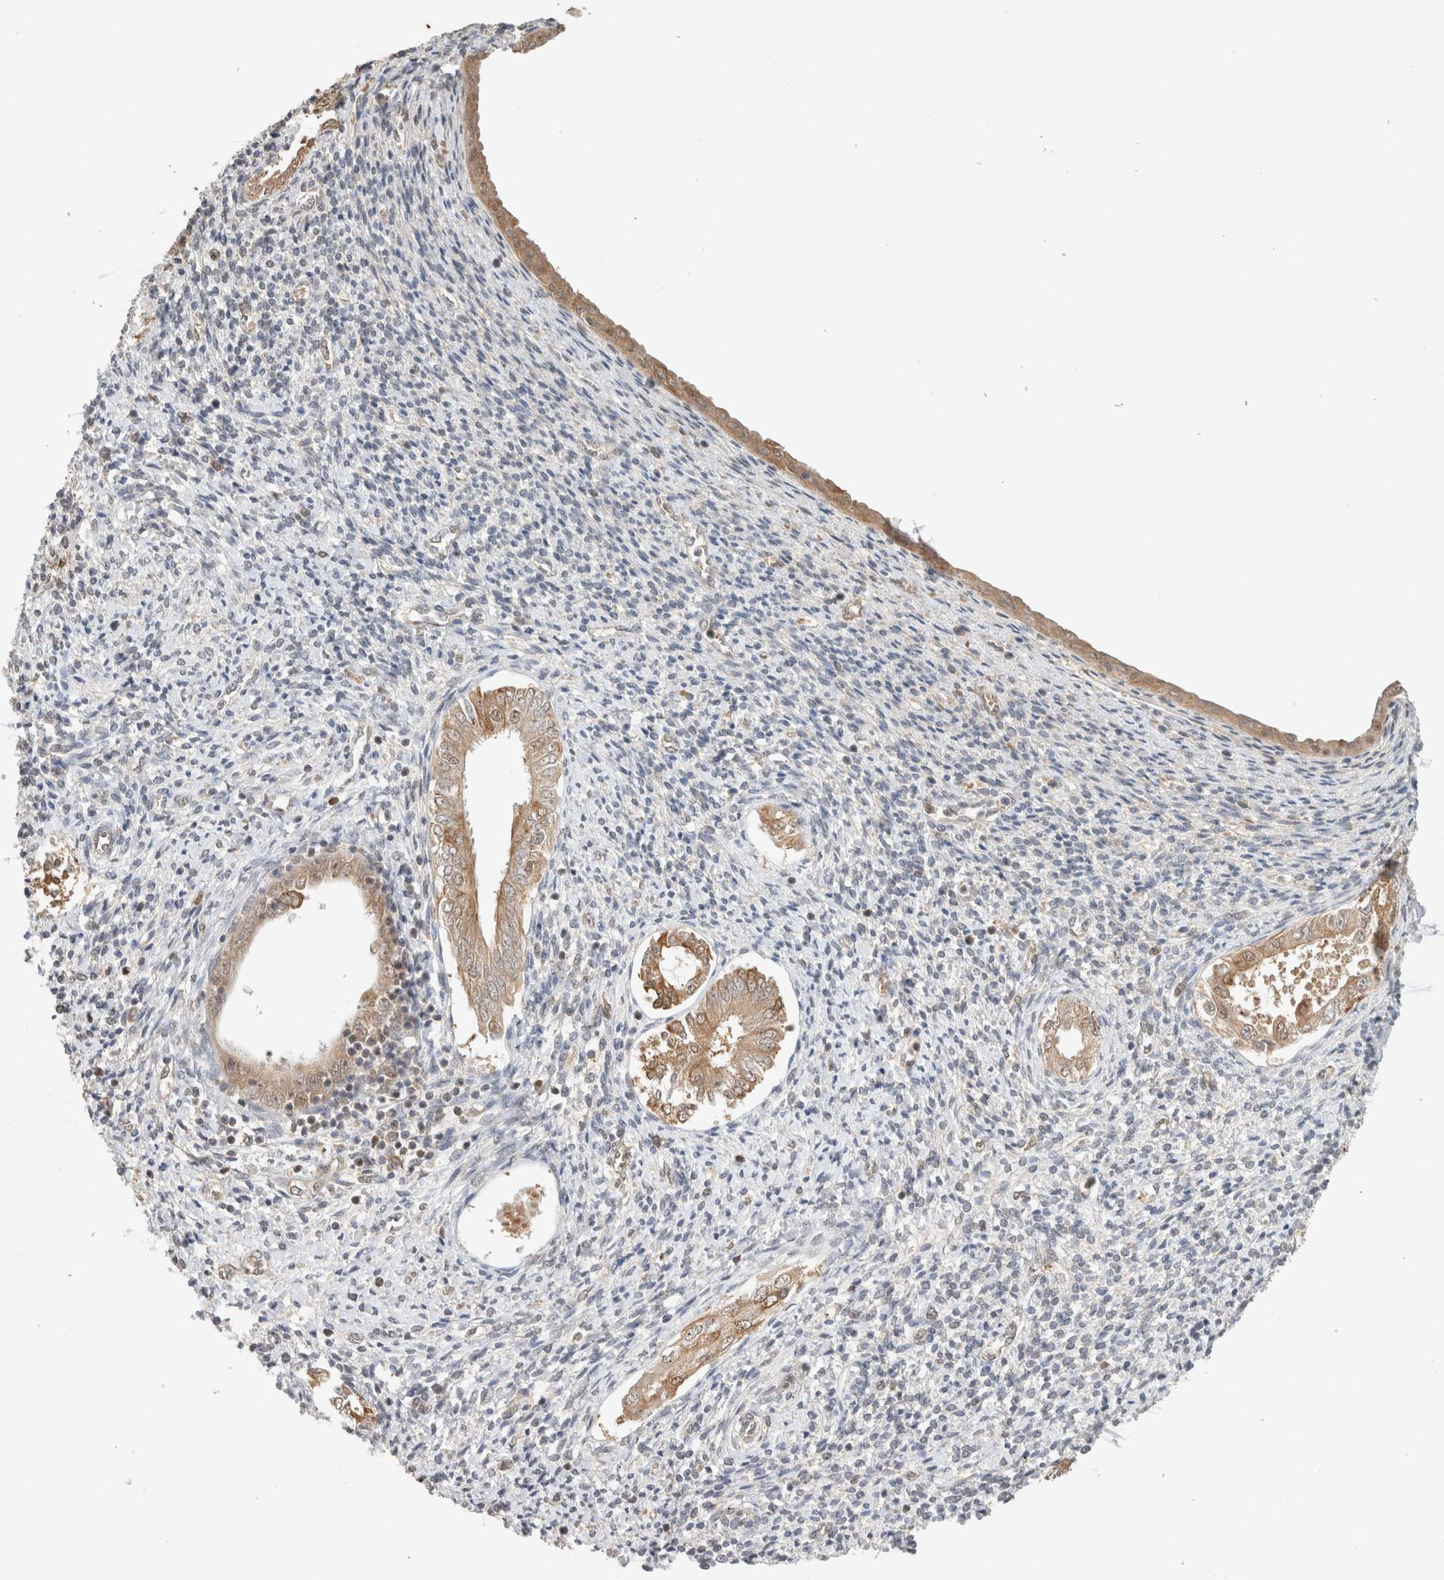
{"staining": {"intensity": "weak", "quantity": "<25%", "location": "nuclear"}, "tissue": "endometrium", "cell_type": "Cells in endometrial stroma", "image_type": "normal", "snomed": [{"axis": "morphology", "description": "Normal tissue, NOS"}, {"axis": "topography", "description": "Endometrium"}], "caption": "IHC of unremarkable human endometrium exhibits no positivity in cells in endometrial stroma. Brightfield microscopy of immunohistochemistry stained with DAB (3,3'-diaminobenzidine) (brown) and hematoxylin (blue), captured at high magnification.", "gene": "CA13", "patient": {"sex": "female", "age": 66}}